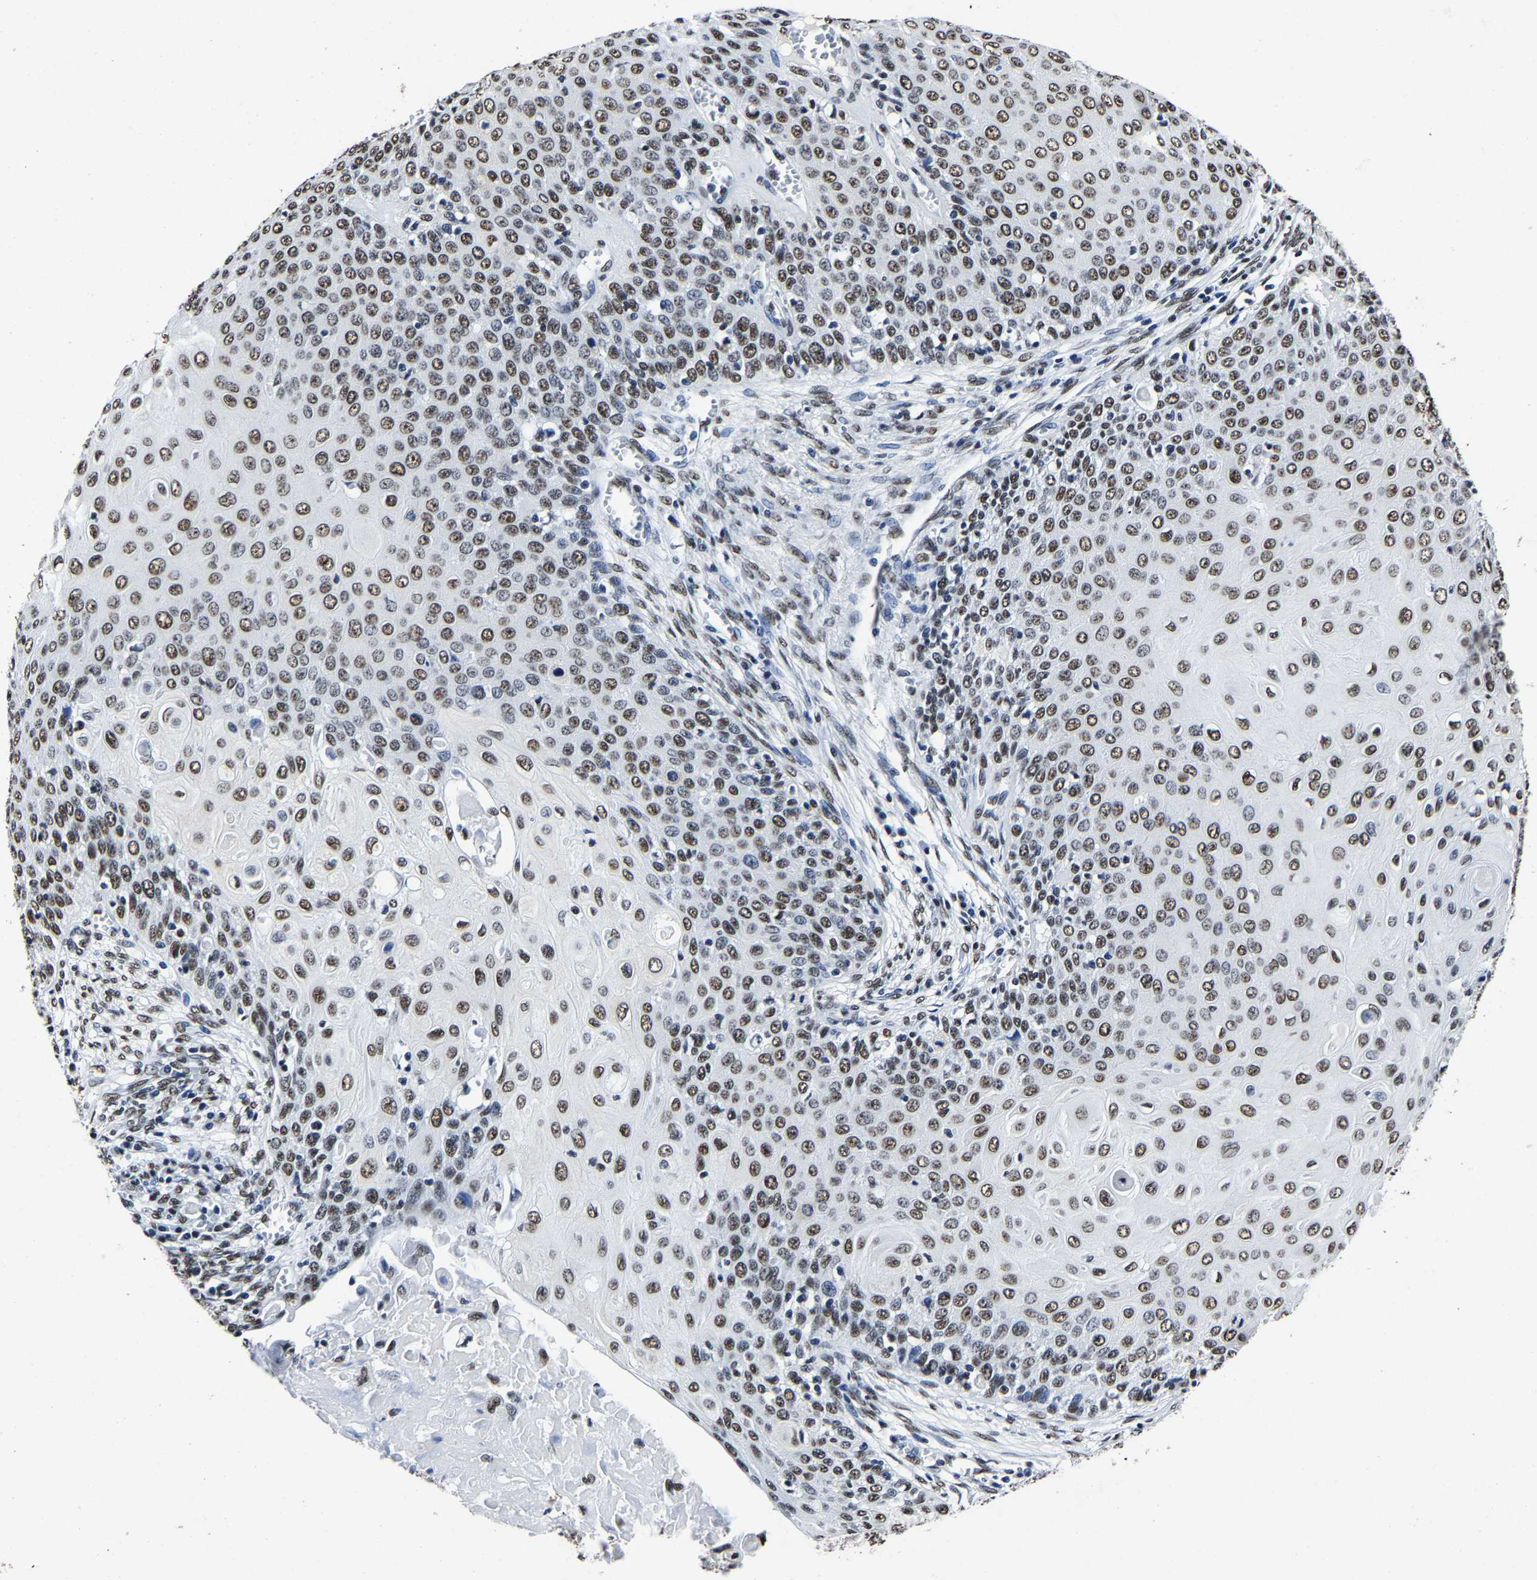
{"staining": {"intensity": "moderate", "quantity": ">75%", "location": "nuclear"}, "tissue": "cervical cancer", "cell_type": "Tumor cells", "image_type": "cancer", "snomed": [{"axis": "morphology", "description": "Squamous cell carcinoma, NOS"}, {"axis": "topography", "description": "Cervix"}], "caption": "Cervical squamous cell carcinoma was stained to show a protein in brown. There is medium levels of moderate nuclear positivity in about >75% of tumor cells. (Stains: DAB (3,3'-diaminobenzidine) in brown, nuclei in blue, Microscopy: brightfield microscopy at high magnification).", "gene": "RBM45", "patient": {"sex": "female", "age": 39}}